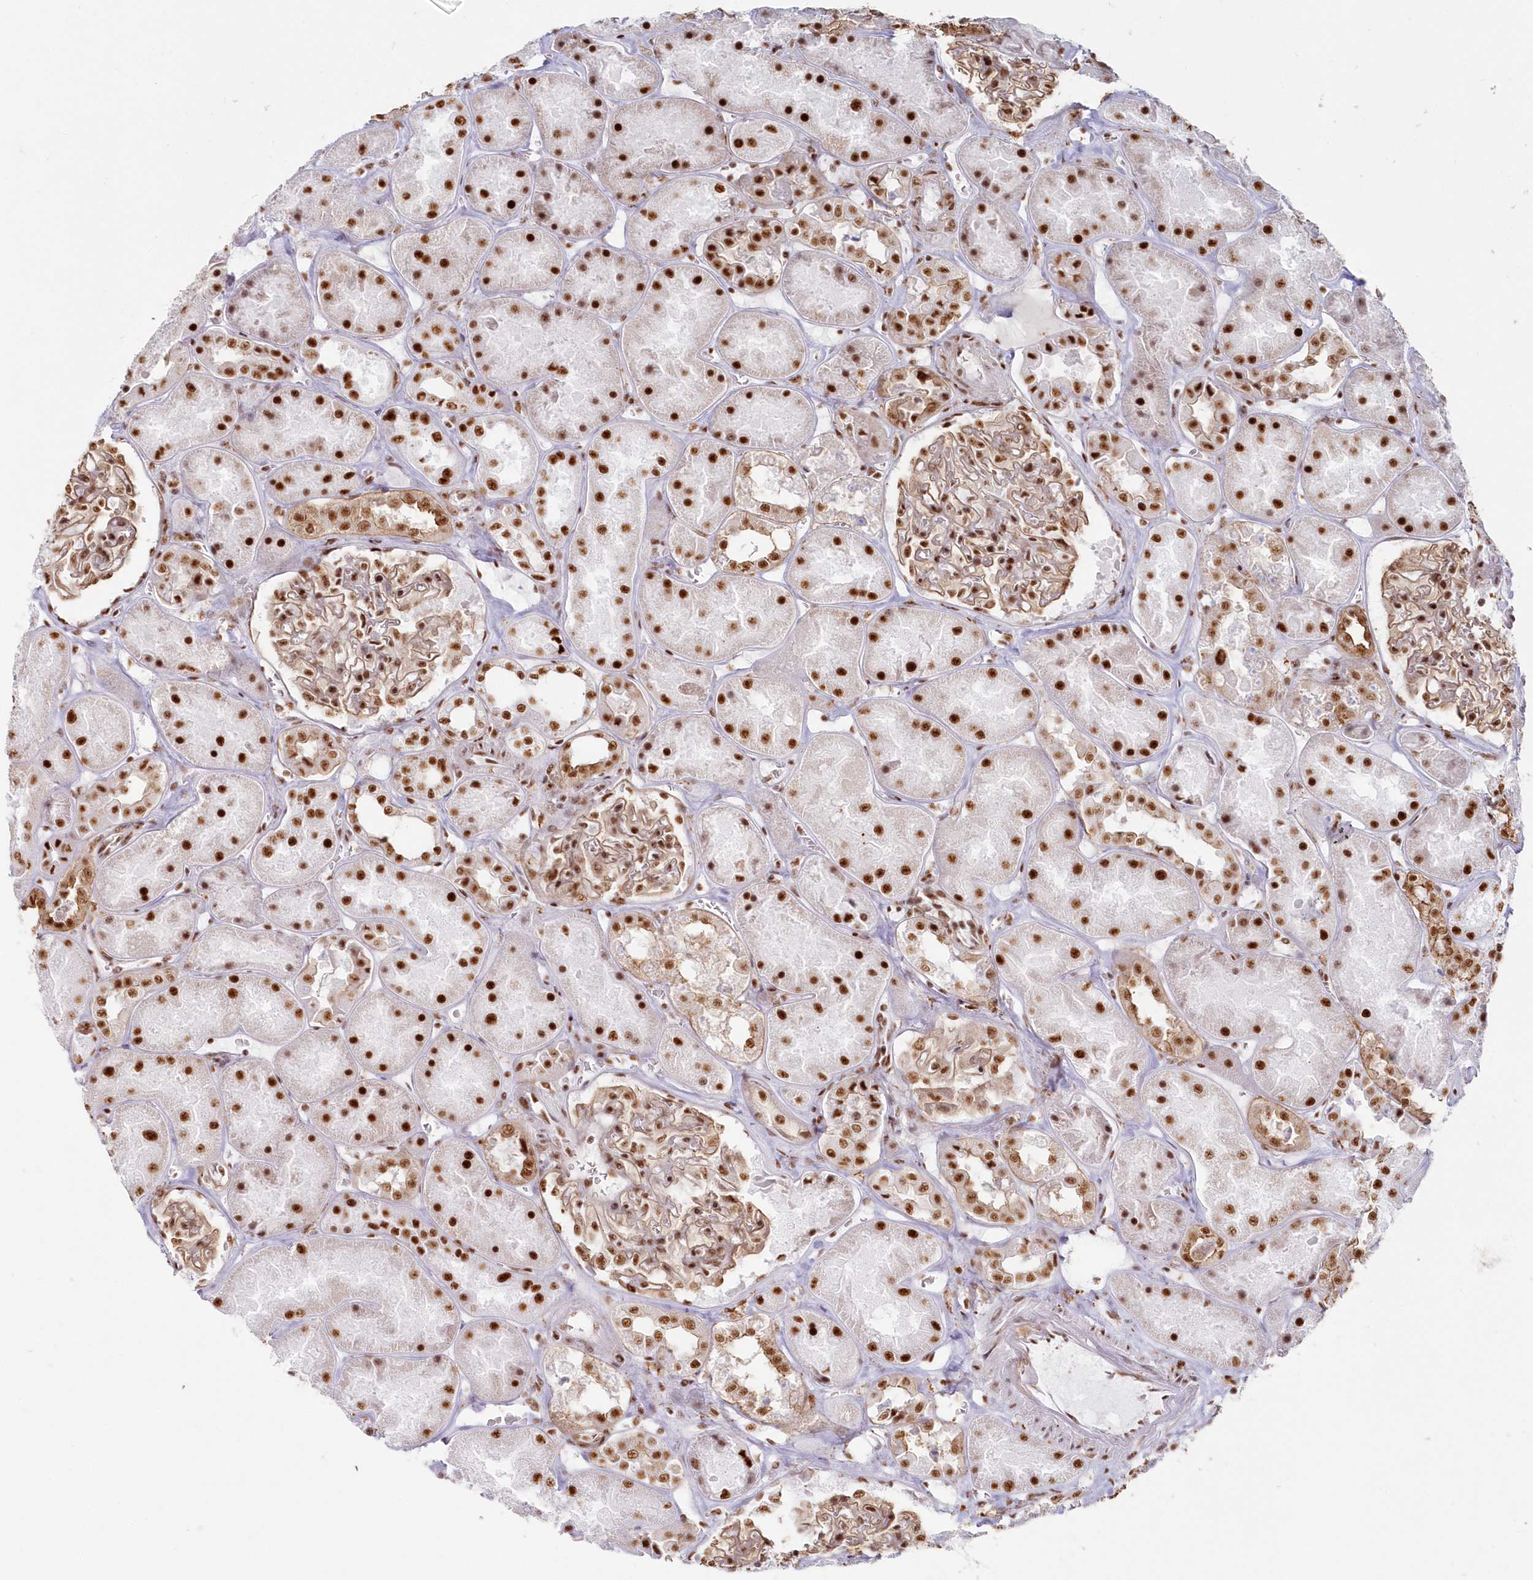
{"staining": {"intensity": "moderate", "quantity": ">75%", "location": "nuclear"}, "tissue": "kidney", "cell_type": "Cells in glomeruli", "image_type": "normal", "snomed": [{"axis": "morphology", "description": "Normal tissue, NOS"}, {"axis": "topography", "description": "Kidney"}], "caption": "Immunohistochemical staining of unremarkable kidney shows >75% levels of moderate nuclear protein expression in about >75% of cells in glomeruli. (DAB IHC with brightfield microscopy, high magnification).", "gene": "DDX46", "patient": {"sex": "male", "age": 70}}